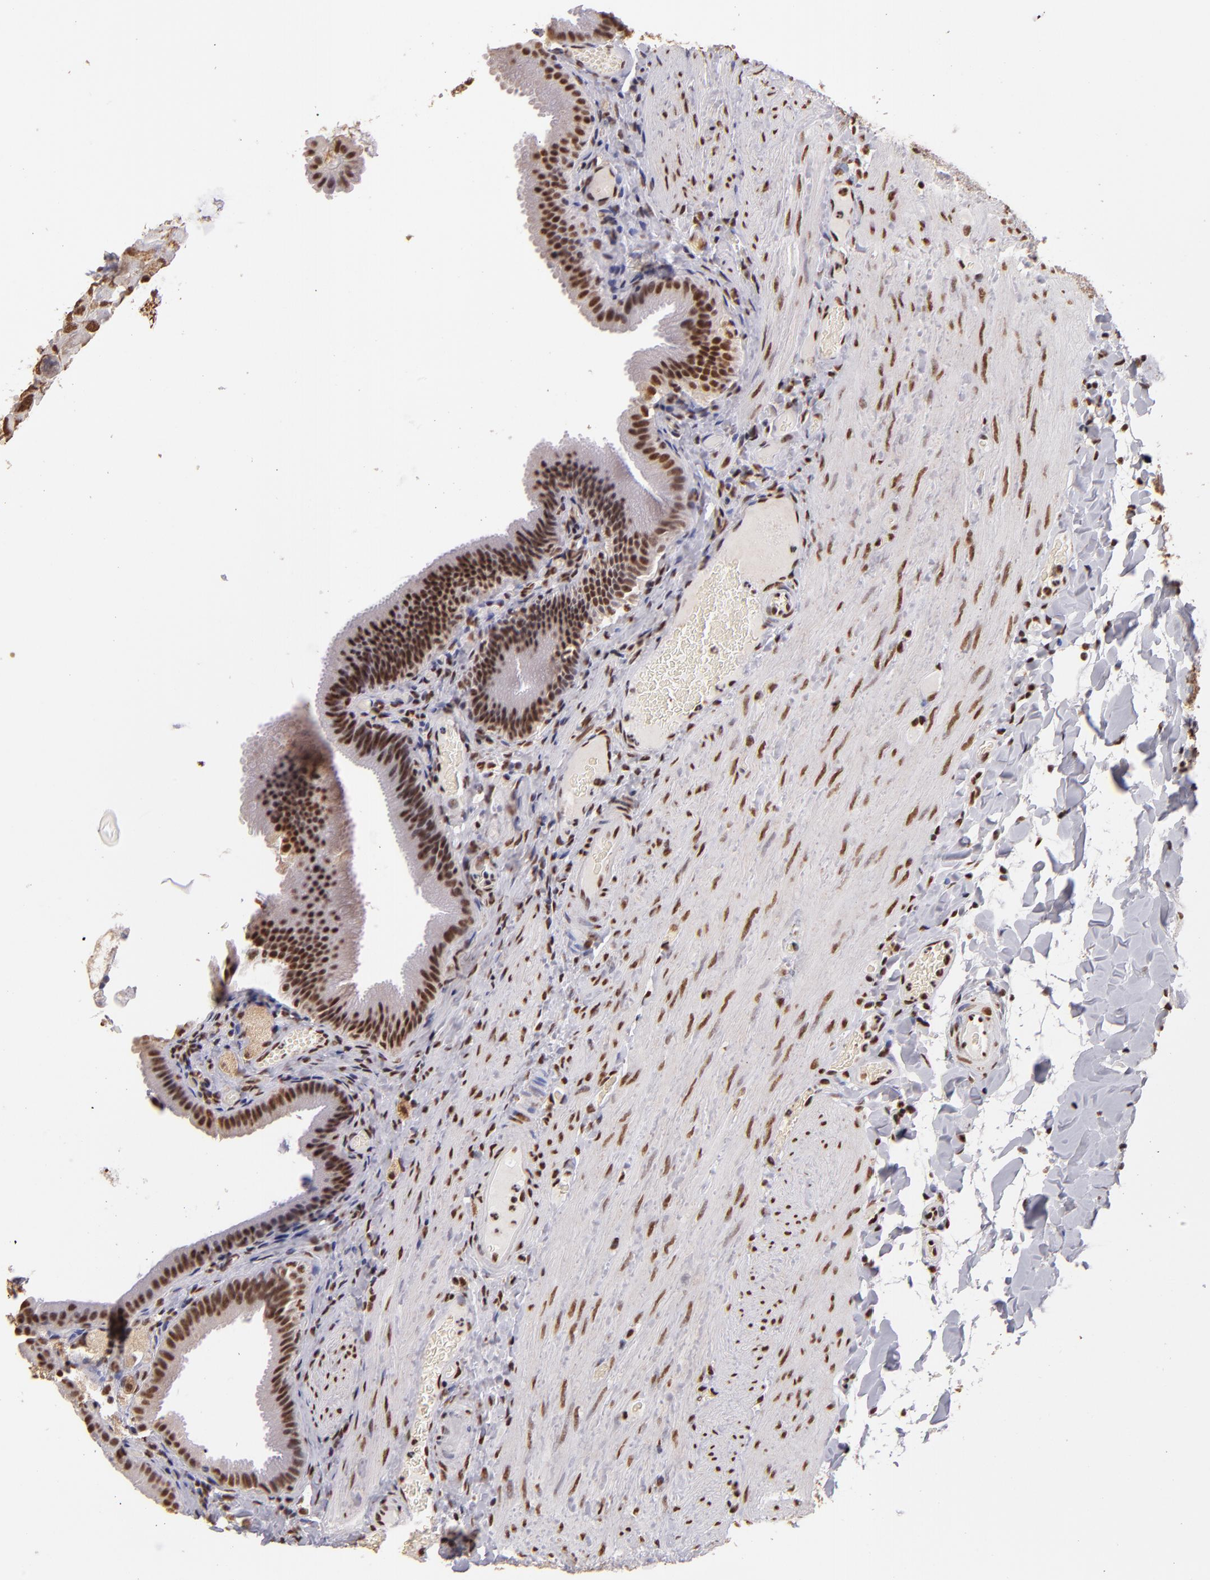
{"staining": {"intensity": "moderate", "quantity": ">75%", "location": "nuclear"}, "tissue": "gallbladder", "cell_type": "Glandular cells", "image_type": "normal", "snomed": [{"axis": "morphology", "description": "Normal tissue, NOS"}, {"axis": "topography", "description": "Gallbladder"}], "caption": "The photomicrograph reveals immunohistochemical staining of benign gallbladder. There is moderate nuclear positivity is identified in about >75% of glandular cells.", "gene": "SP1", "patient": {"sex": "female", "age": 24}}